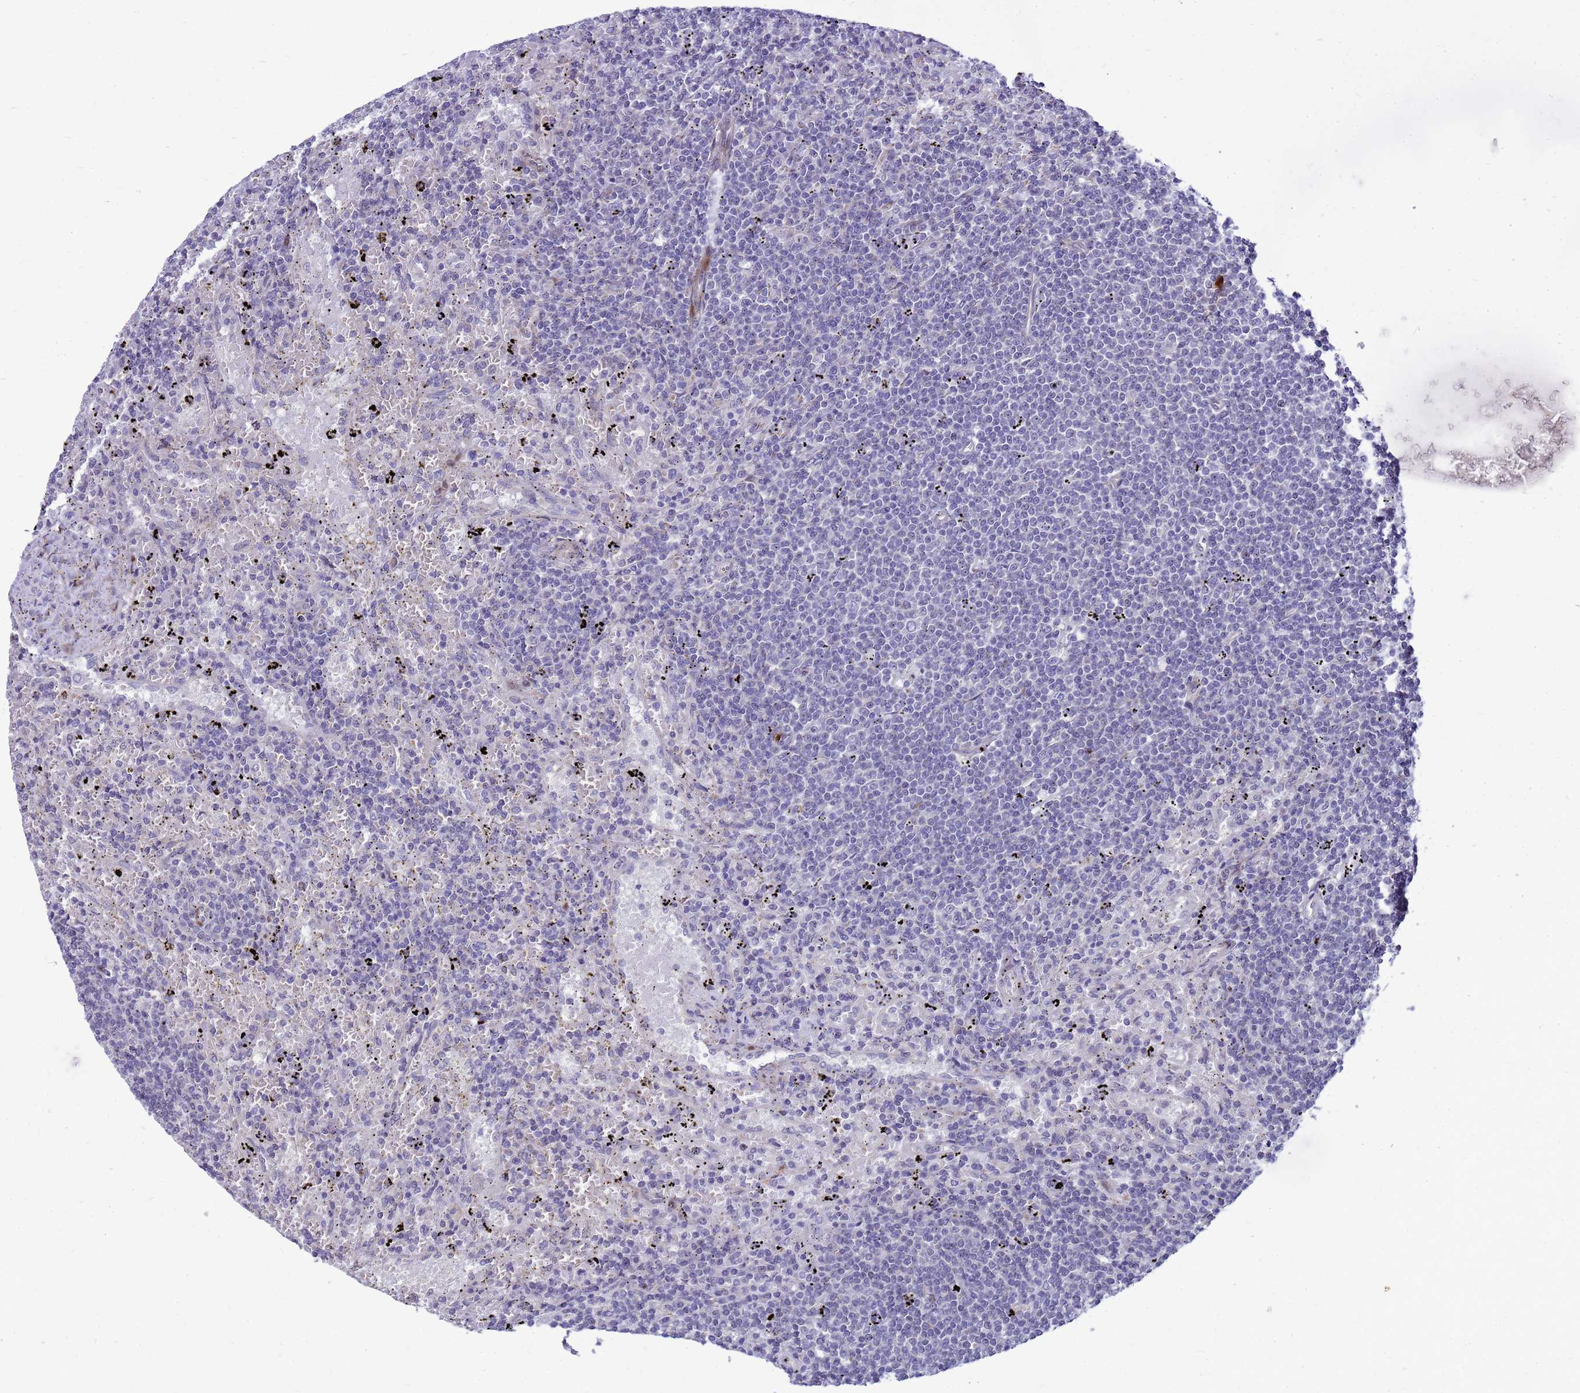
{"staining": {"intensity": "negative", "quantity": "none", "location": "none"}, "tissue": "lymphoma", "cell_type": "Tumor cells", "image_type": "cancer", "snomed": [{"axis": "morphology", "description": "Malignant lymphoma, non-Hodgkin's type, Low grade"}, {"axis": "topography", "description": "Spleen"}], "caption": "Lymphoma was stained to show a protein in brown. There is no significant expression in tumor cells.", "gene": "RSPO1", "patient": {"sex": "male", "age": 76}}